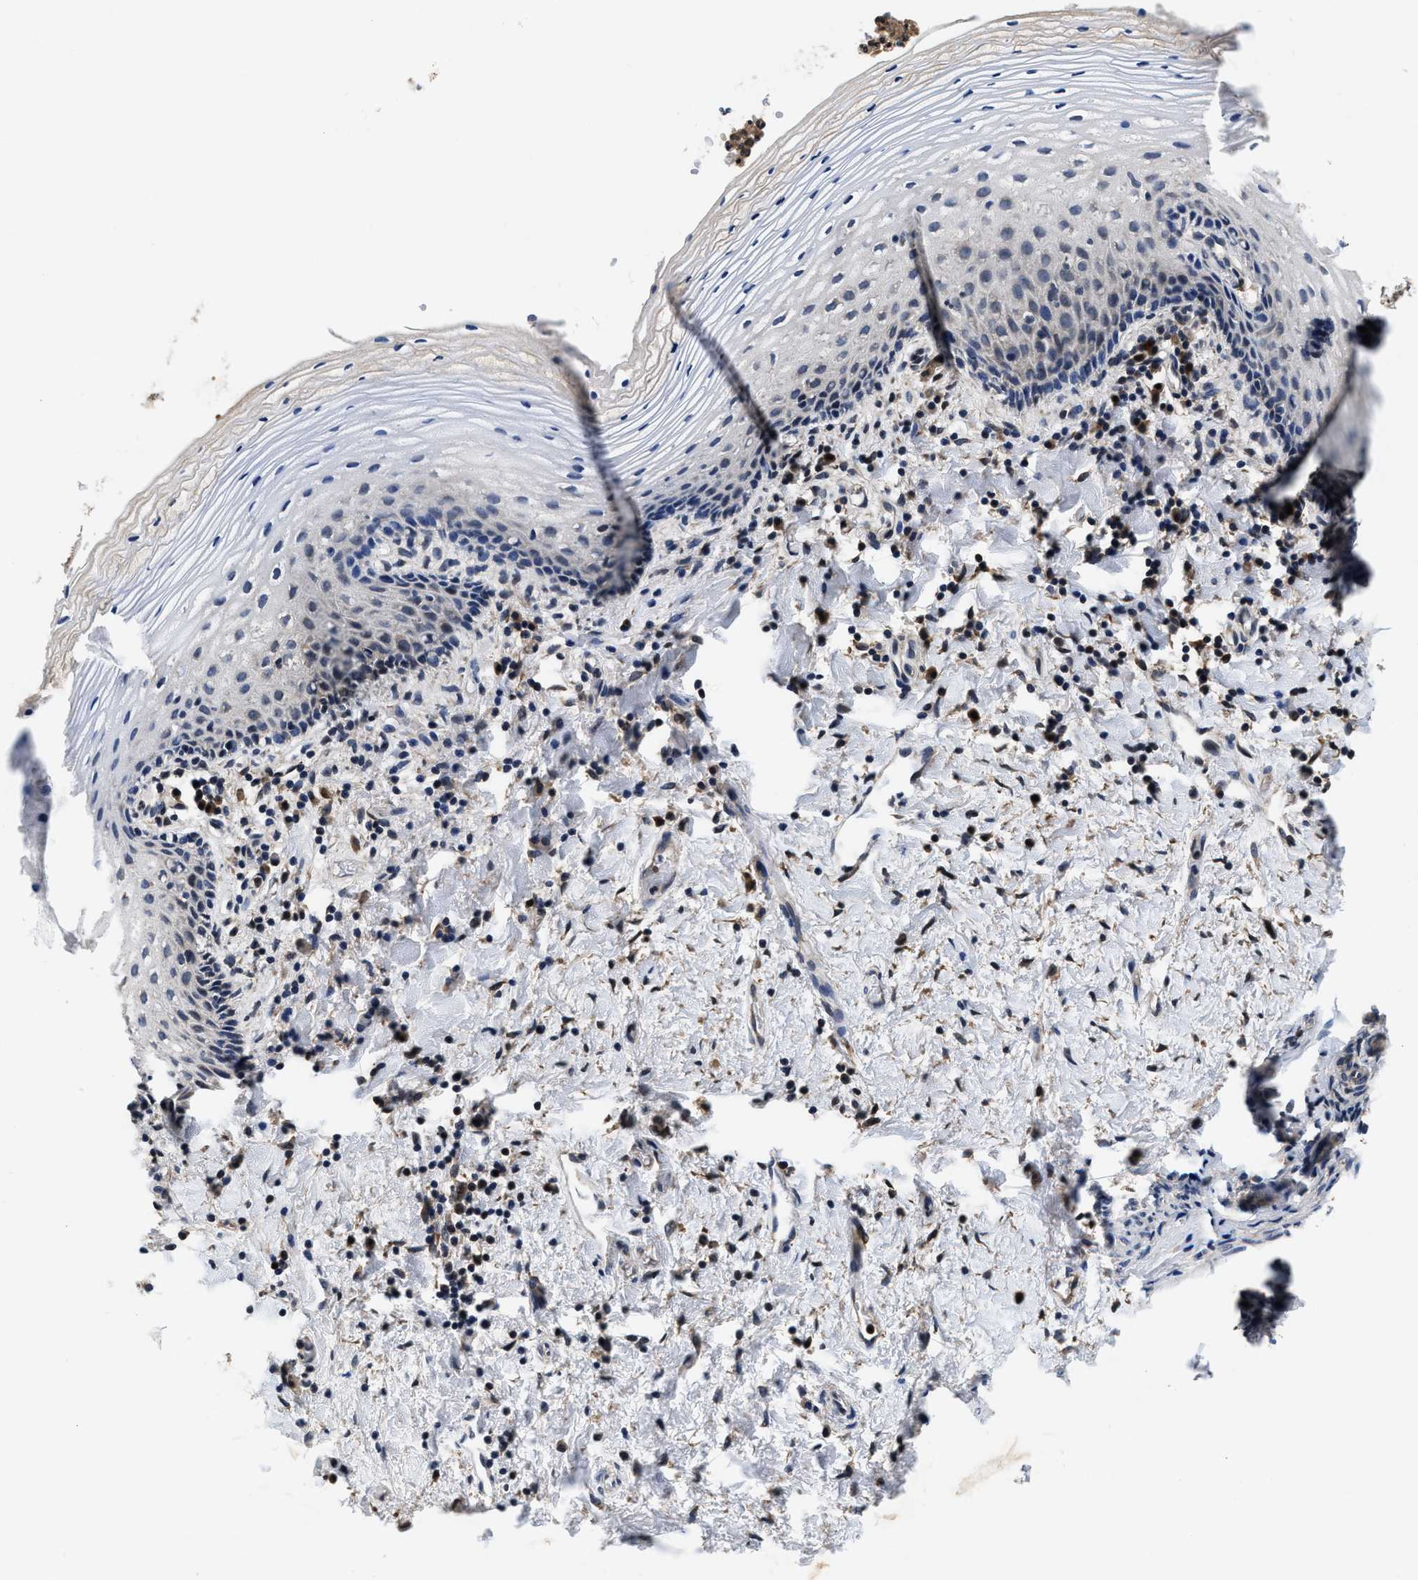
{"staining": {"intensity": "negative", "quantity": "none", "location": "none"}, "tissue": "vagina", "cell_type": "Squamous epithelial cells", "image_type": "normal", "snomed": [{"axis": "morphology", "description": "Normal tissue, NOS"}, {"axis": "topography", "description": "Vagina"}], "caption": "The micrograph reveals no significant staining in squamous epithelial cells of vagina.", "gene": "PHPT1", "patient": {"sex": "female", "age": 60}}